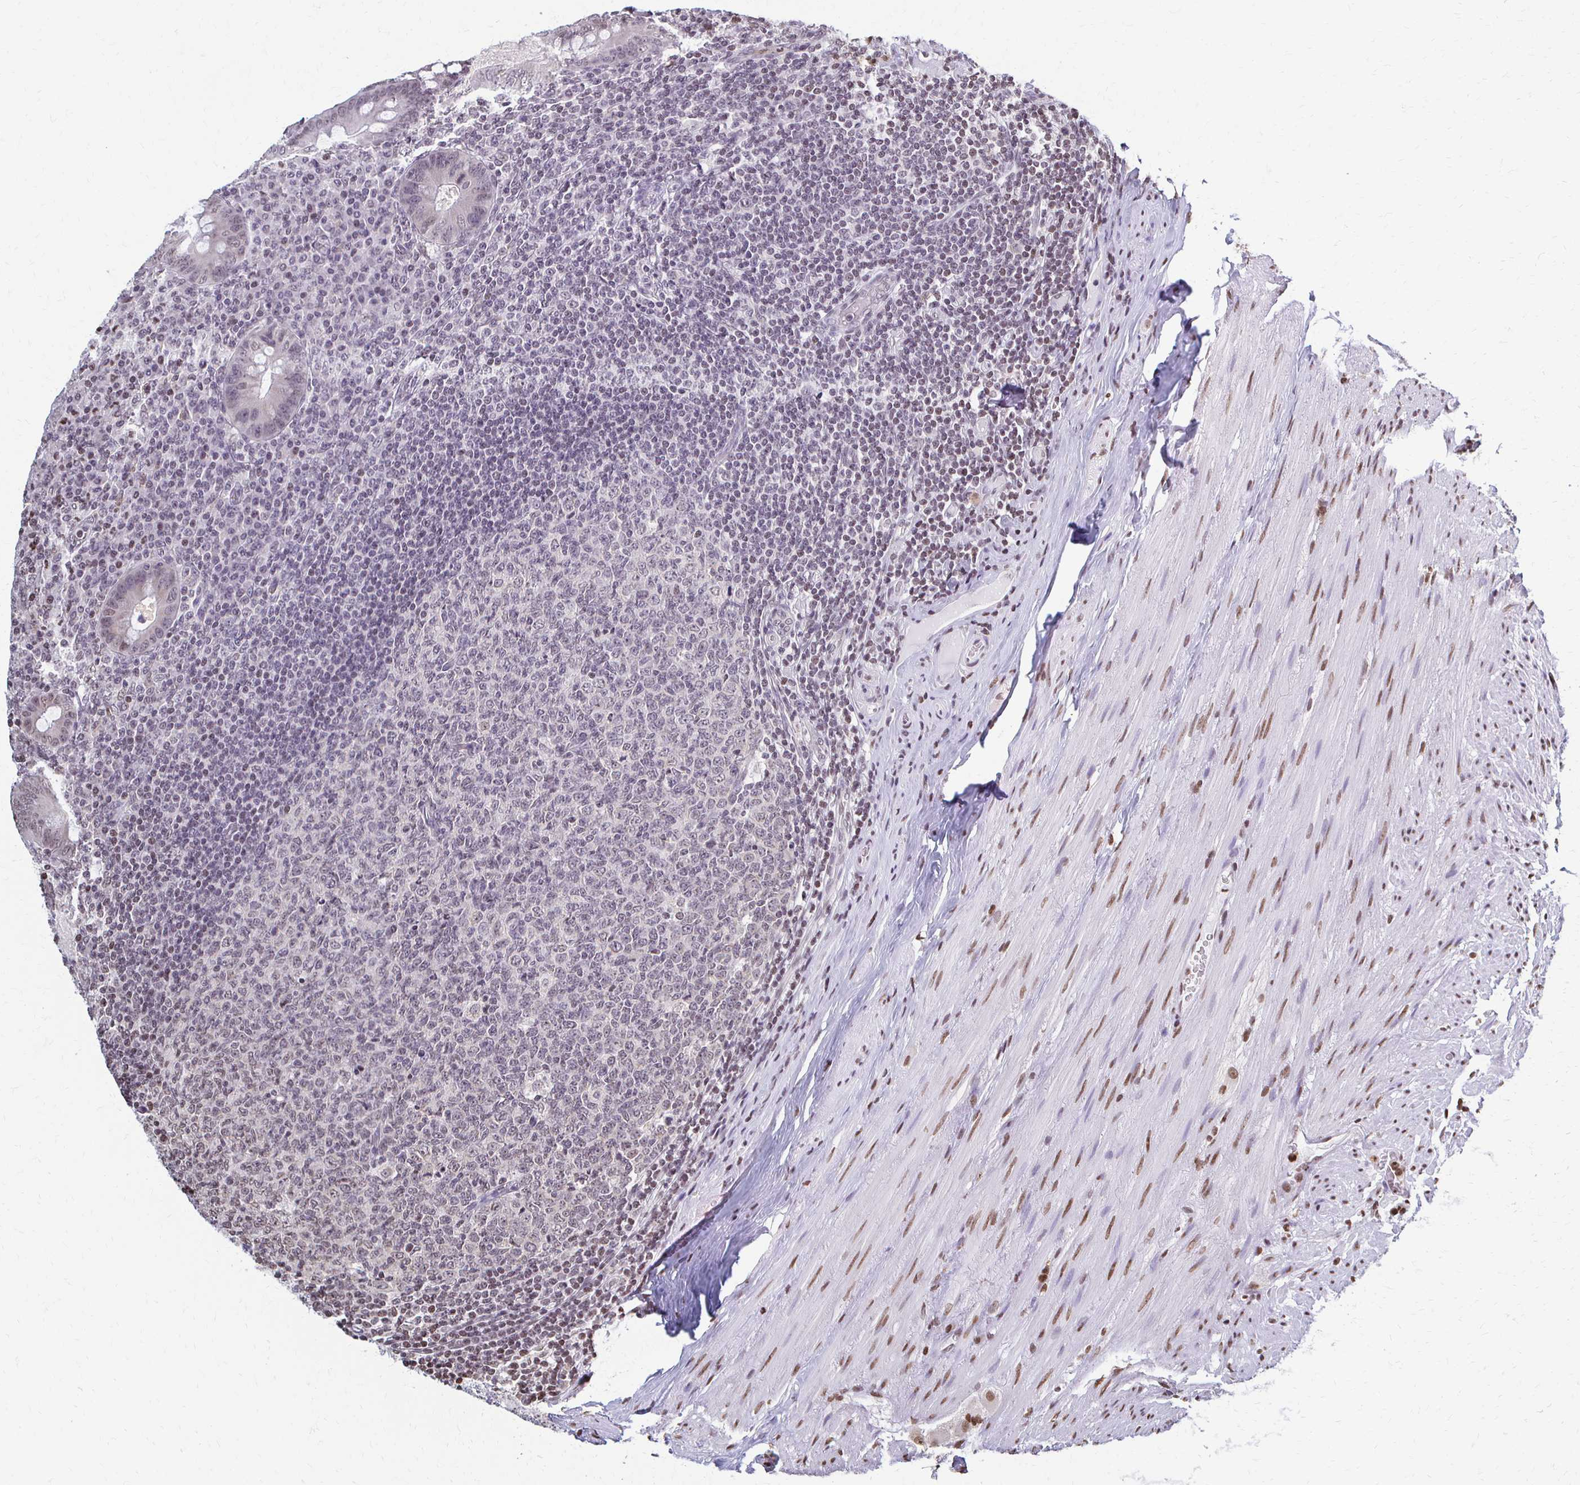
{"staining": {"intensity": "negative", "quantity": "none", "location": "none"}, "tissue": "appendix", "cell_type": "Glandular cells", "image_type": "normal", "snomed": [{"axis": "morphology", "description": "Normal tissue, NOS"}, {"axis": "topography", "description": "Appendix"}], "caption": "DAB (3,3'-diaminobenzidine) immunohistochemical staining of normal appendix shows no significant staining in glandular cells.", "gene": "HOXA9", "patient": {"sex": "male", "age": 71}}